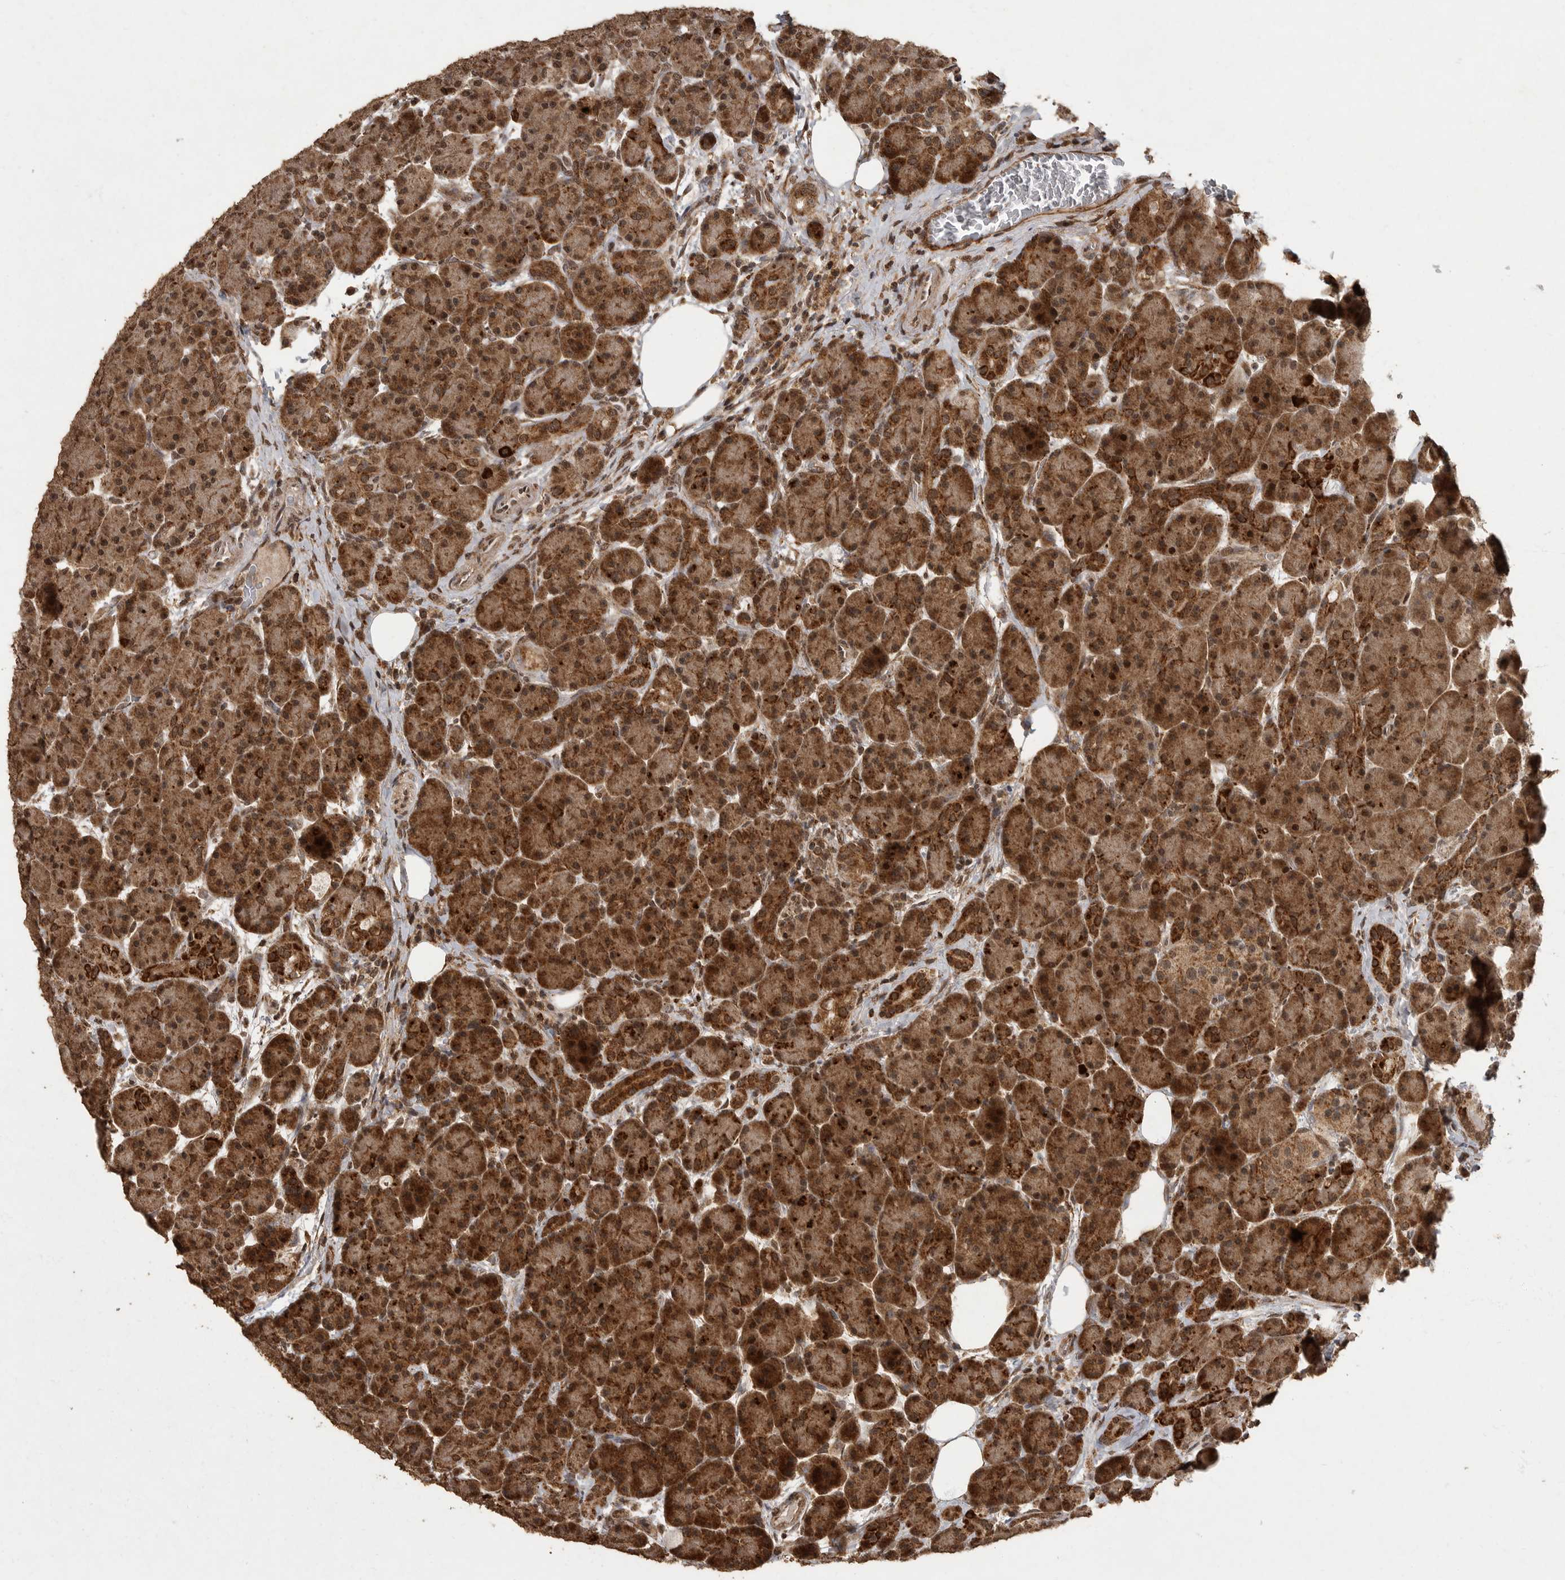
{"staining": {"intensity": "strong", "quantity": ">75%", "location": "cytoplasmic/membranous,nuclear"}, "tissue": "pancreas", "cell_type": "Exocrine glandular cells", "image_type": "normal", "snomed": [{"axis": "morphology", "description": "Normal tissue, NOS"}, {"axis": "topography", "description": "Pancreas"}], "caption": "There is high levels of strong cytoplasmic/membranous,nuclear staining in exocrine glandular cells of normal pancreas, as demonstrated by immunohistochemical staining (brown color).", "gene": "MAFG", "patient": {"sex": "male", "age": 63}}